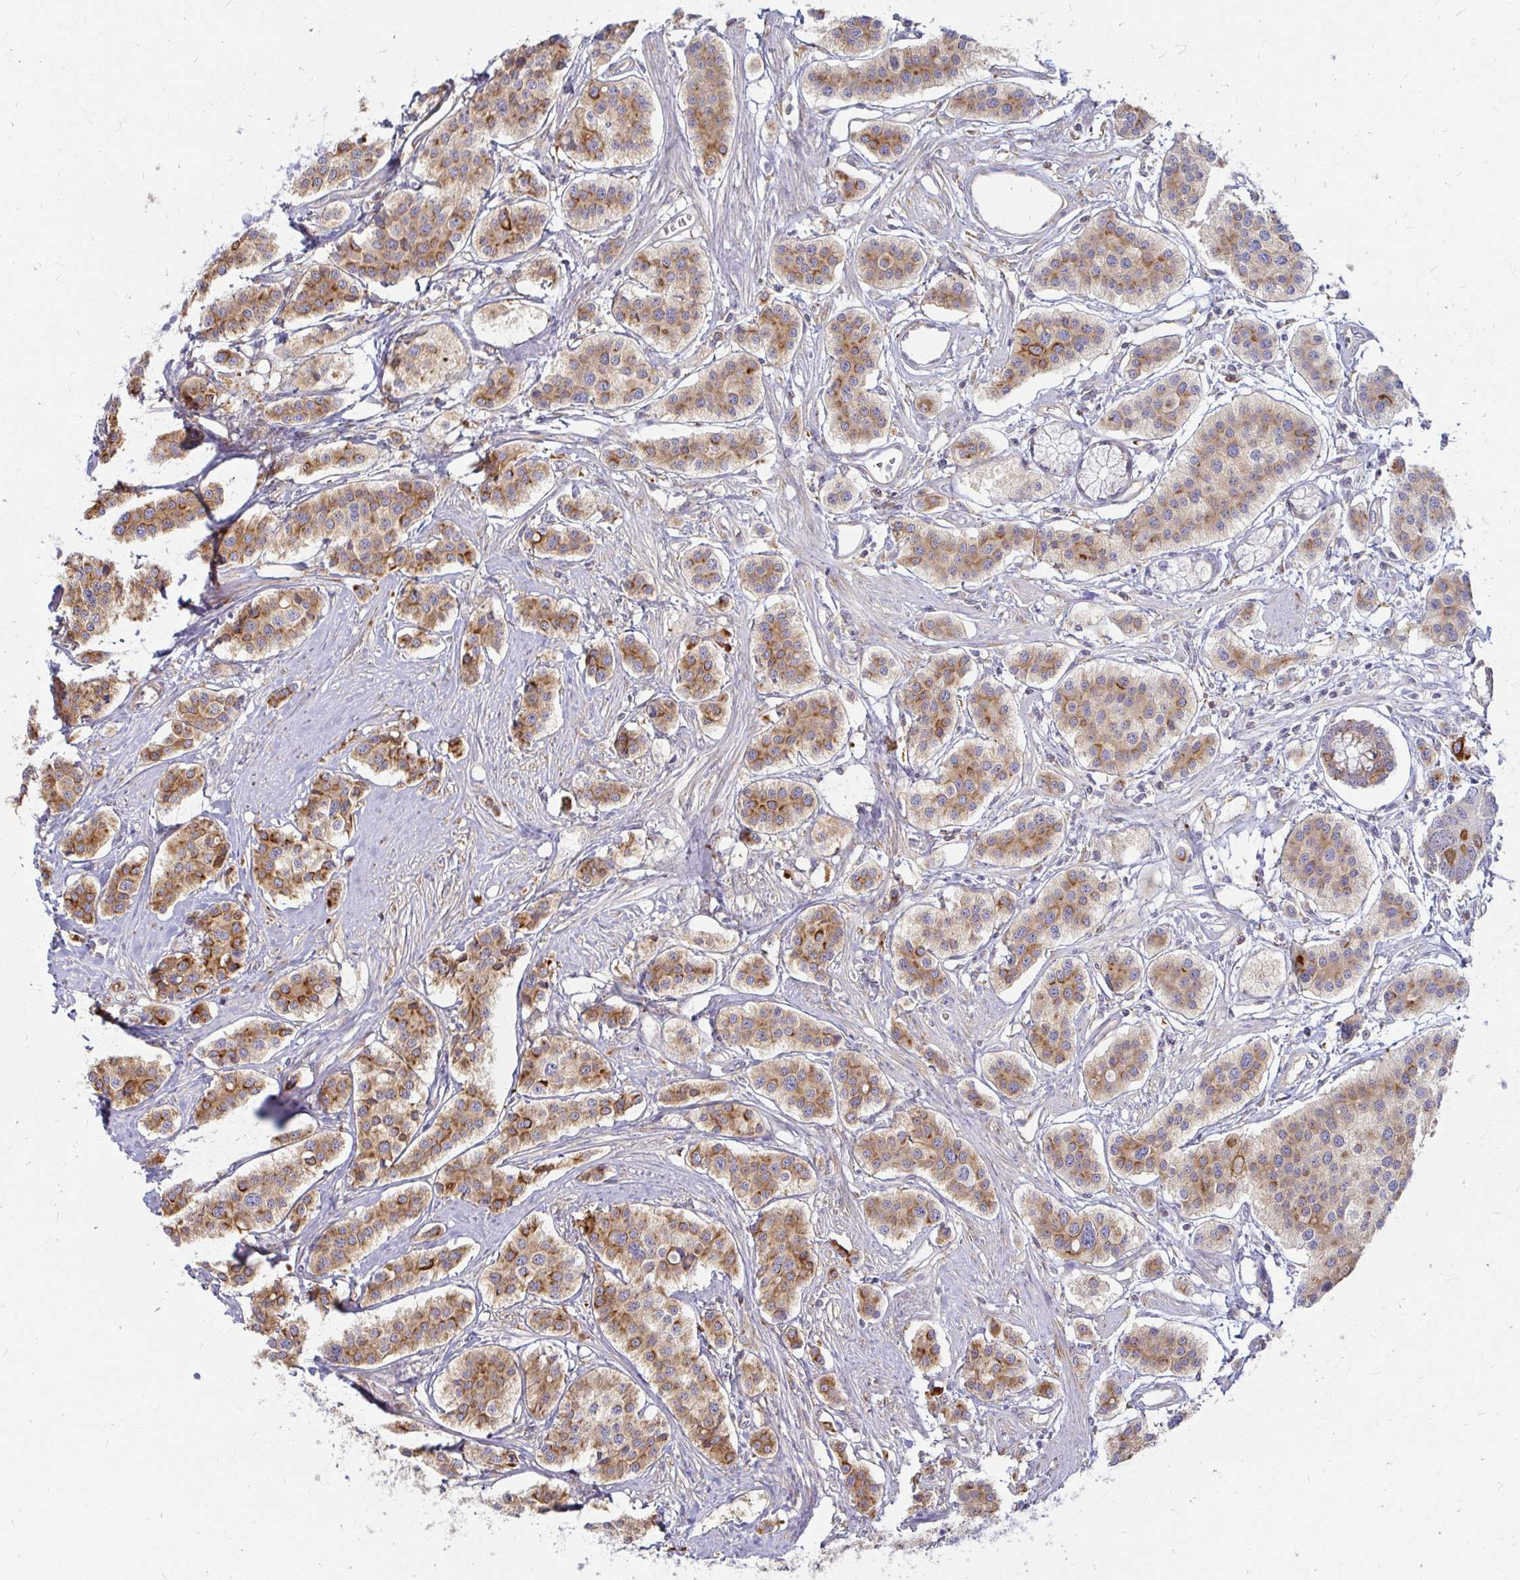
{"staining": {"intensity": "moderate", "quantity": "25%-75%", "location": "cytoplasmic/membranous"}, "tissue": "carcinoid", "cell_type": "Tumor cells", "image_type": "cancer", "snomed": [{"axis": "morphology", "description": "Carcinoid, malignant, NOS"}, {"axis": "topography", "description": "Small intestine"}], "caption": "IHC image of human malignant carcinoid stained for a protein (brown), which shows medium levels of moderate cytoplasmic/membranous positivity in about 25%-75% of tumor cells.", "gene": "CAST", "patient": {"sex": "male", "age": 60}}